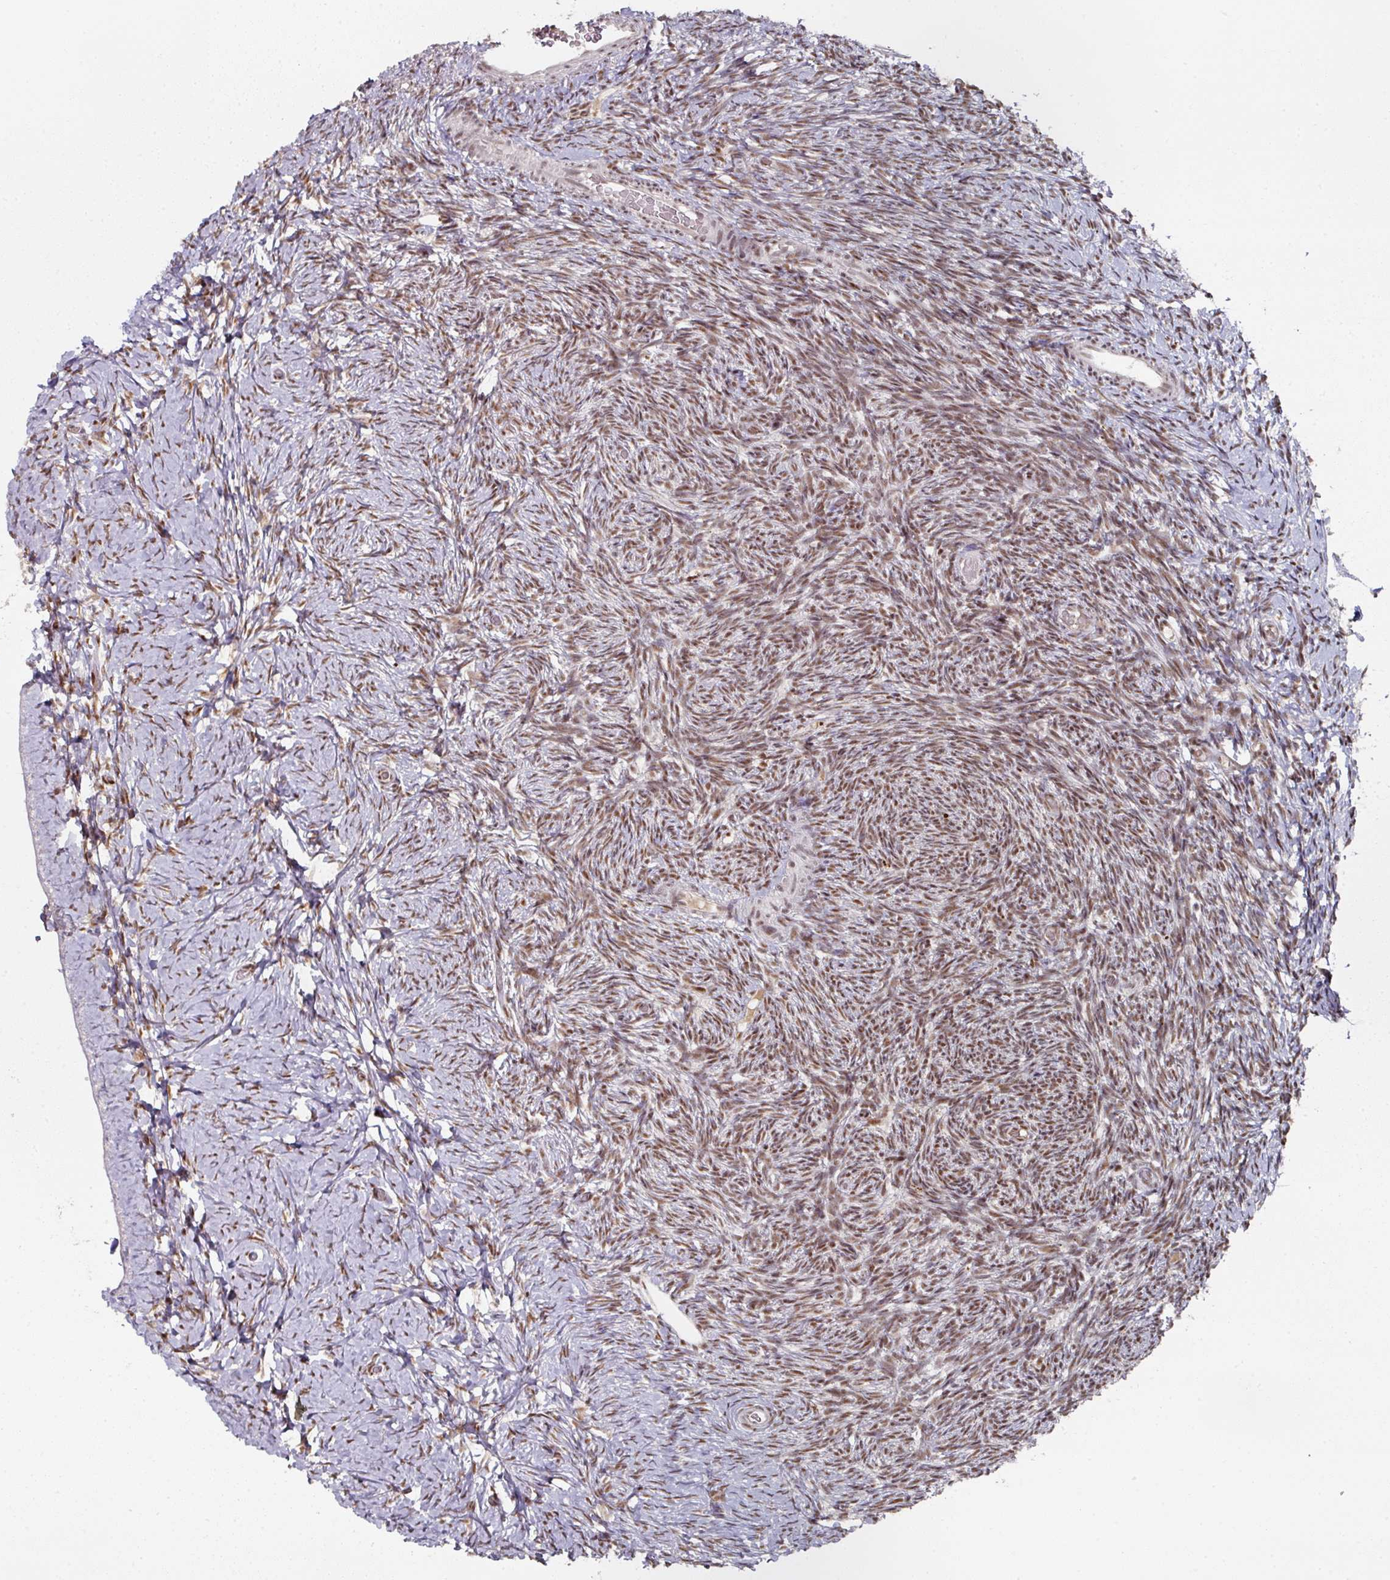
{"staining": {"intensity": "strong", "quantity": ">75%", "location": "nuclear"}, "tissue": "ovary", "cell_type": "Follicle cells", "image_type": "normal", "snomed": [{"axis": "morphology", "description": "Normal tissue, NOS"}, {"axis": "topography", "description": "Ovary"}], "caption": "This is an image of immunohistochemistry staining of unremarkable ovary, which shows strong expression in the nuclear of follicle cells.", "gene": "ENSG00000289690", "patient": {"sex": "female", "age": 39}}